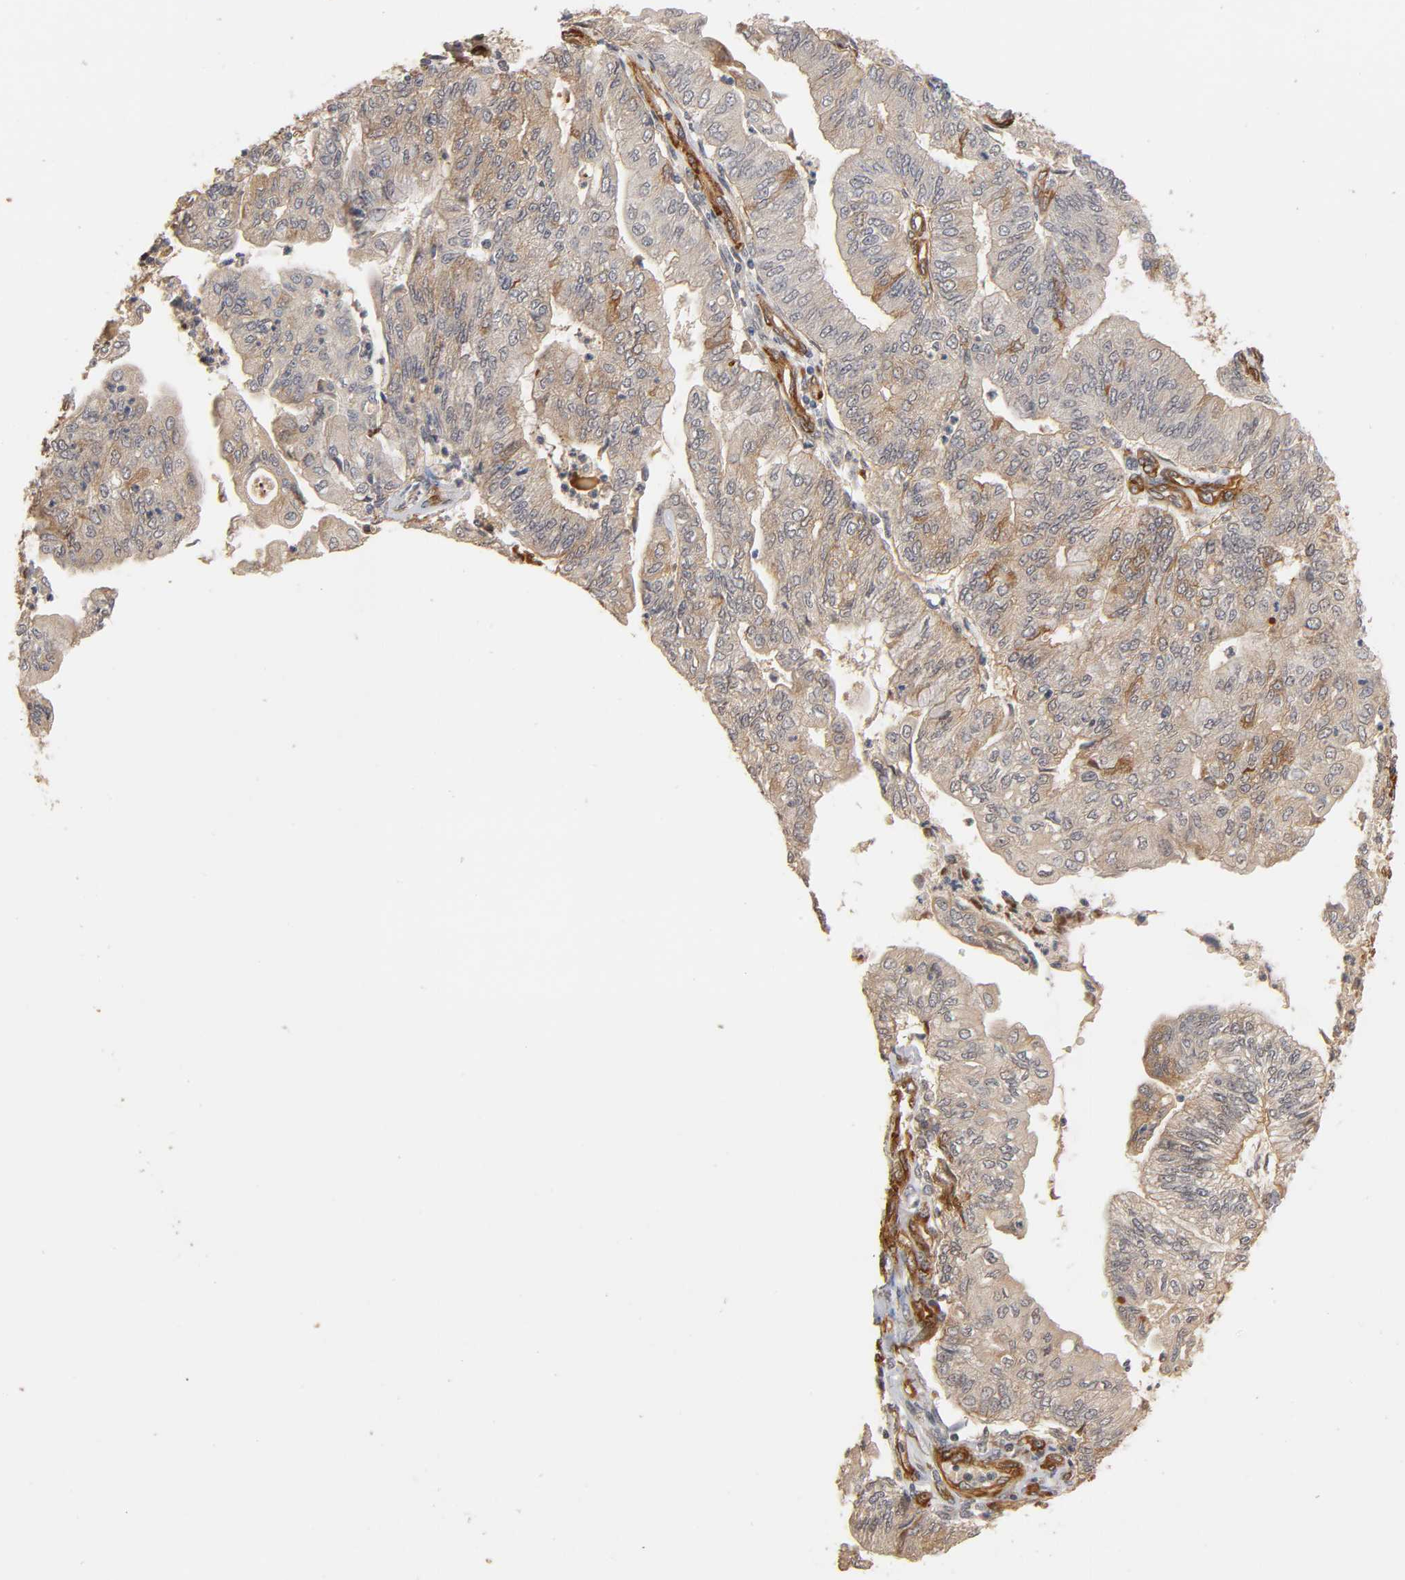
{"staining": {"intensity": "weak", "quantity": "<25%", "location": "cytoplasmic/membranous"}, "tissue": "endometrial cancer", "cell_type": "Tumor cells", "image_type": "cancer", "snomed": [{"axis": "morphology", "description": "Adenocarcinoma, NOS"}, {"axis": "topography", "description": "Endometrium"}], "caption": "This is an immunohistochemistry micrograph of human endometrial cancer. There is no staining in tumor cells.", "gene": "LAMB1", "patient": {"sex": "female", "age": 59}}